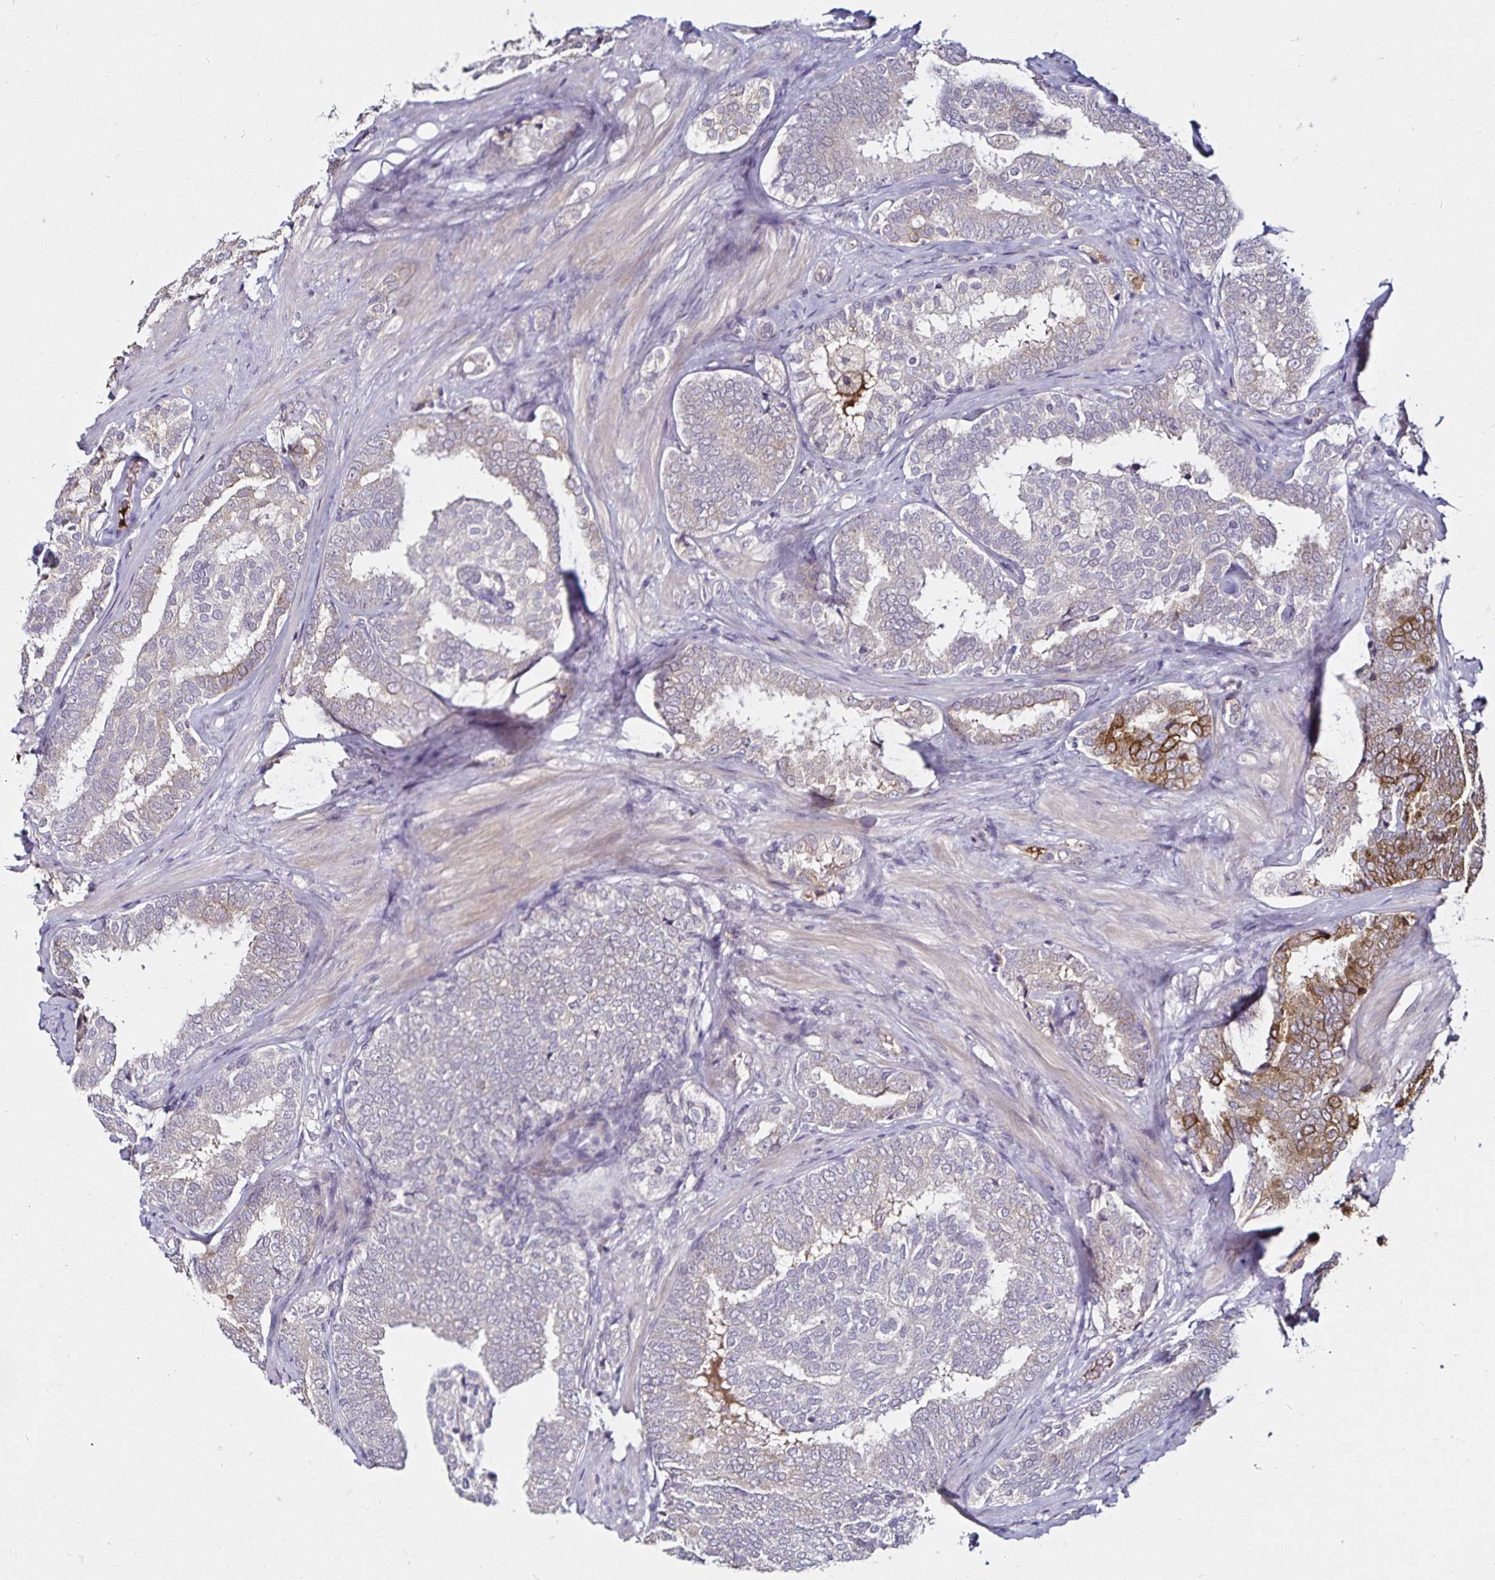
{"staining": {"intensity": "weak", "quantity": "<25%", "location": "cytoplasmic/membranous"}, "tissue": "prostate cancer", "cell_type": "Tumor cells", "image_type": "cancer", "snomed": [{"axis": "morphology", "description": "Adenocarcinoma, High grade"}, {"axis": "topography", "description": "Prostate"}], "caption": "A high-resolution photomicrograph shows immunohistochemistry staining of prostate cancer (adenocarcinoma (high-grade)), which exhibits no significant expression in tumor cells.", "gene": "ACSL5", "patient": {"sex": "male", "age": 72}}